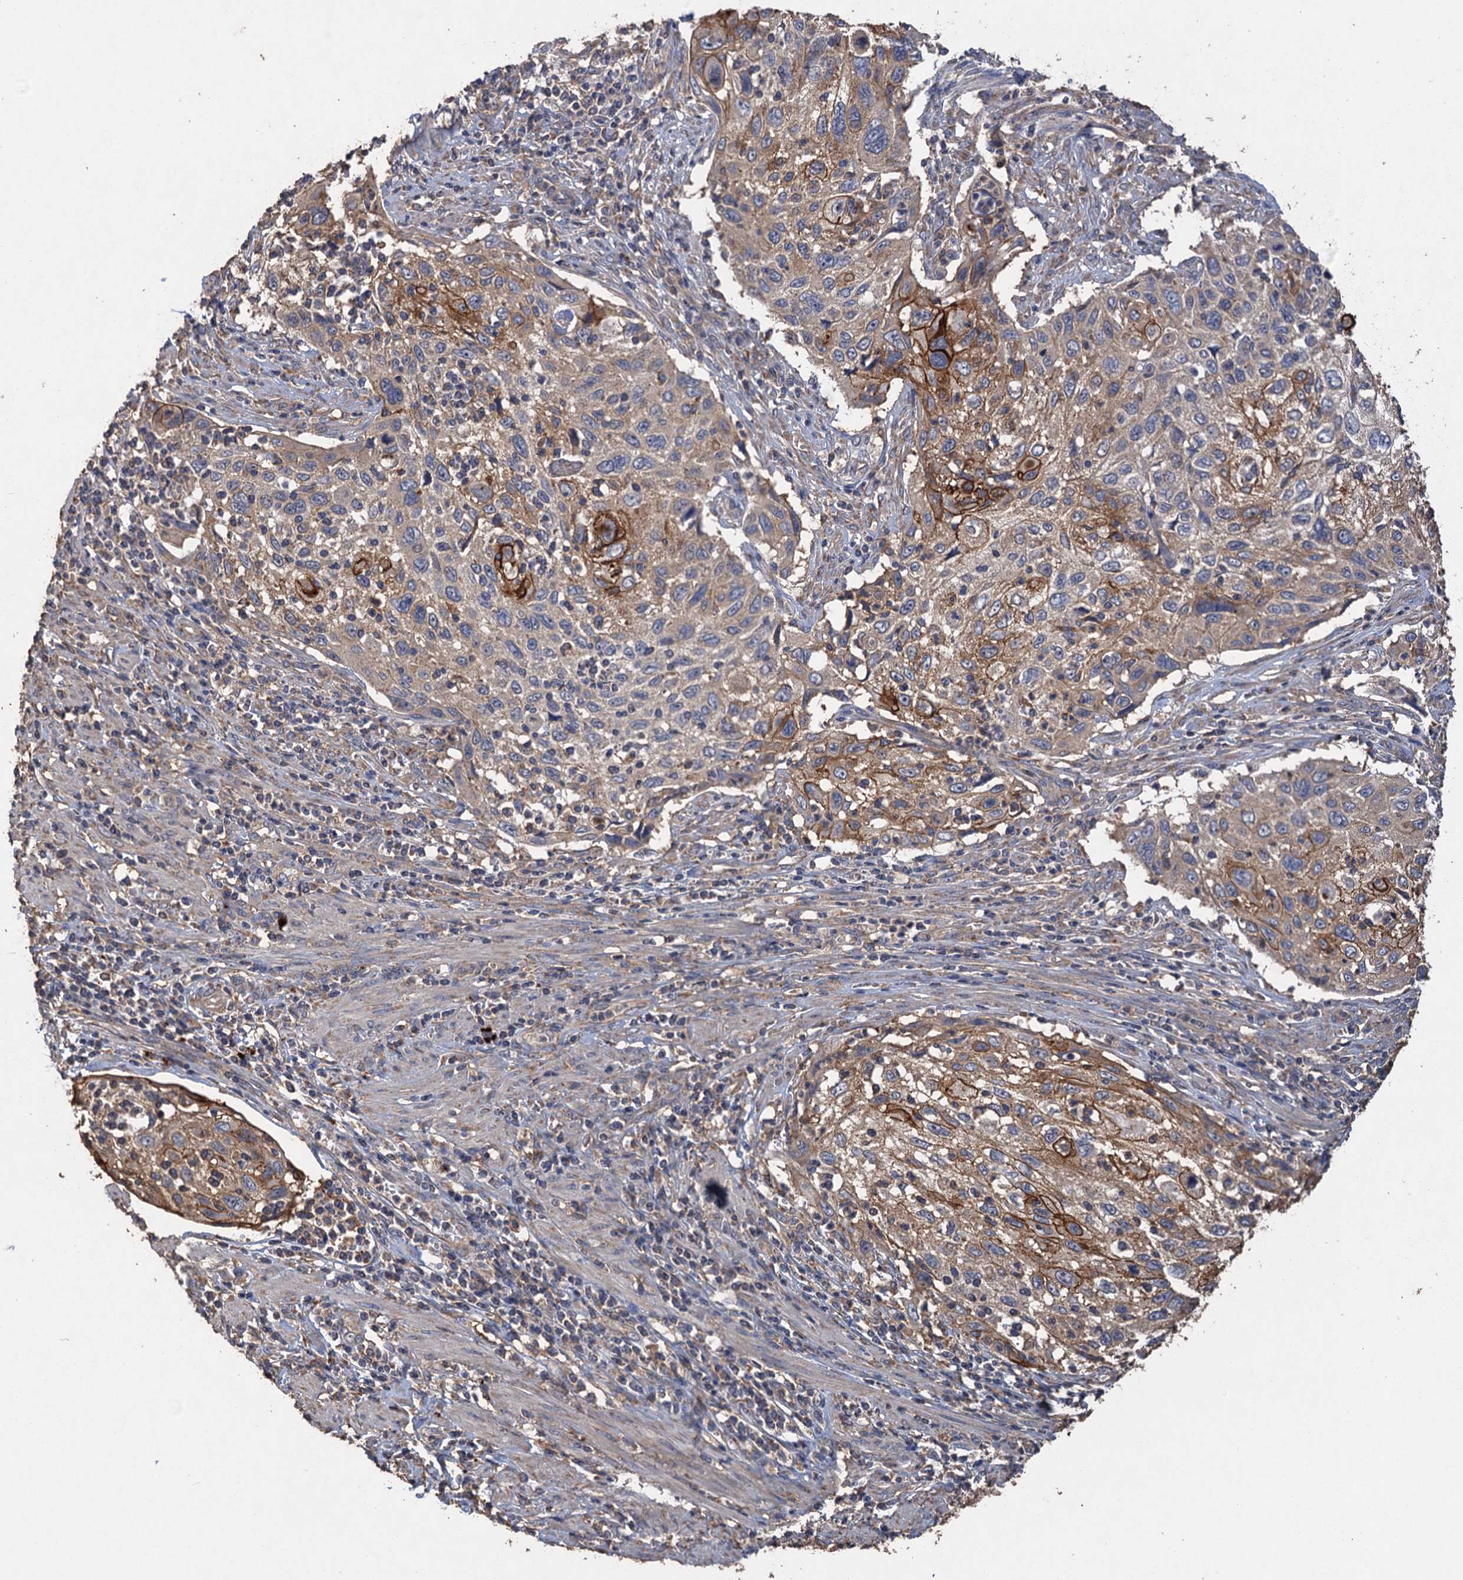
{"staining": {"intensity": "moderate", "quantity": "25%-75%", "location": "cytoplasmic/membranous"}, "tissue": "cervical cancer", "cell_type": "Tumor cells", "image_type": "cancer", "snomed": [{"axis": "morphology", "description": "Squamous cell carcinoma, NOS"}, {"axis": "topography", "description": "Cervix"}], "caption": "About 25%-75% of tumor cells in human squamous cell carcinoma (cervical) reveal moderate cytoplasmic/membranous protein expression as visualized by brown immunohistochemical staining.", "gene": "SCUBE3", "patient": {"sex": "female", "age": 70}}